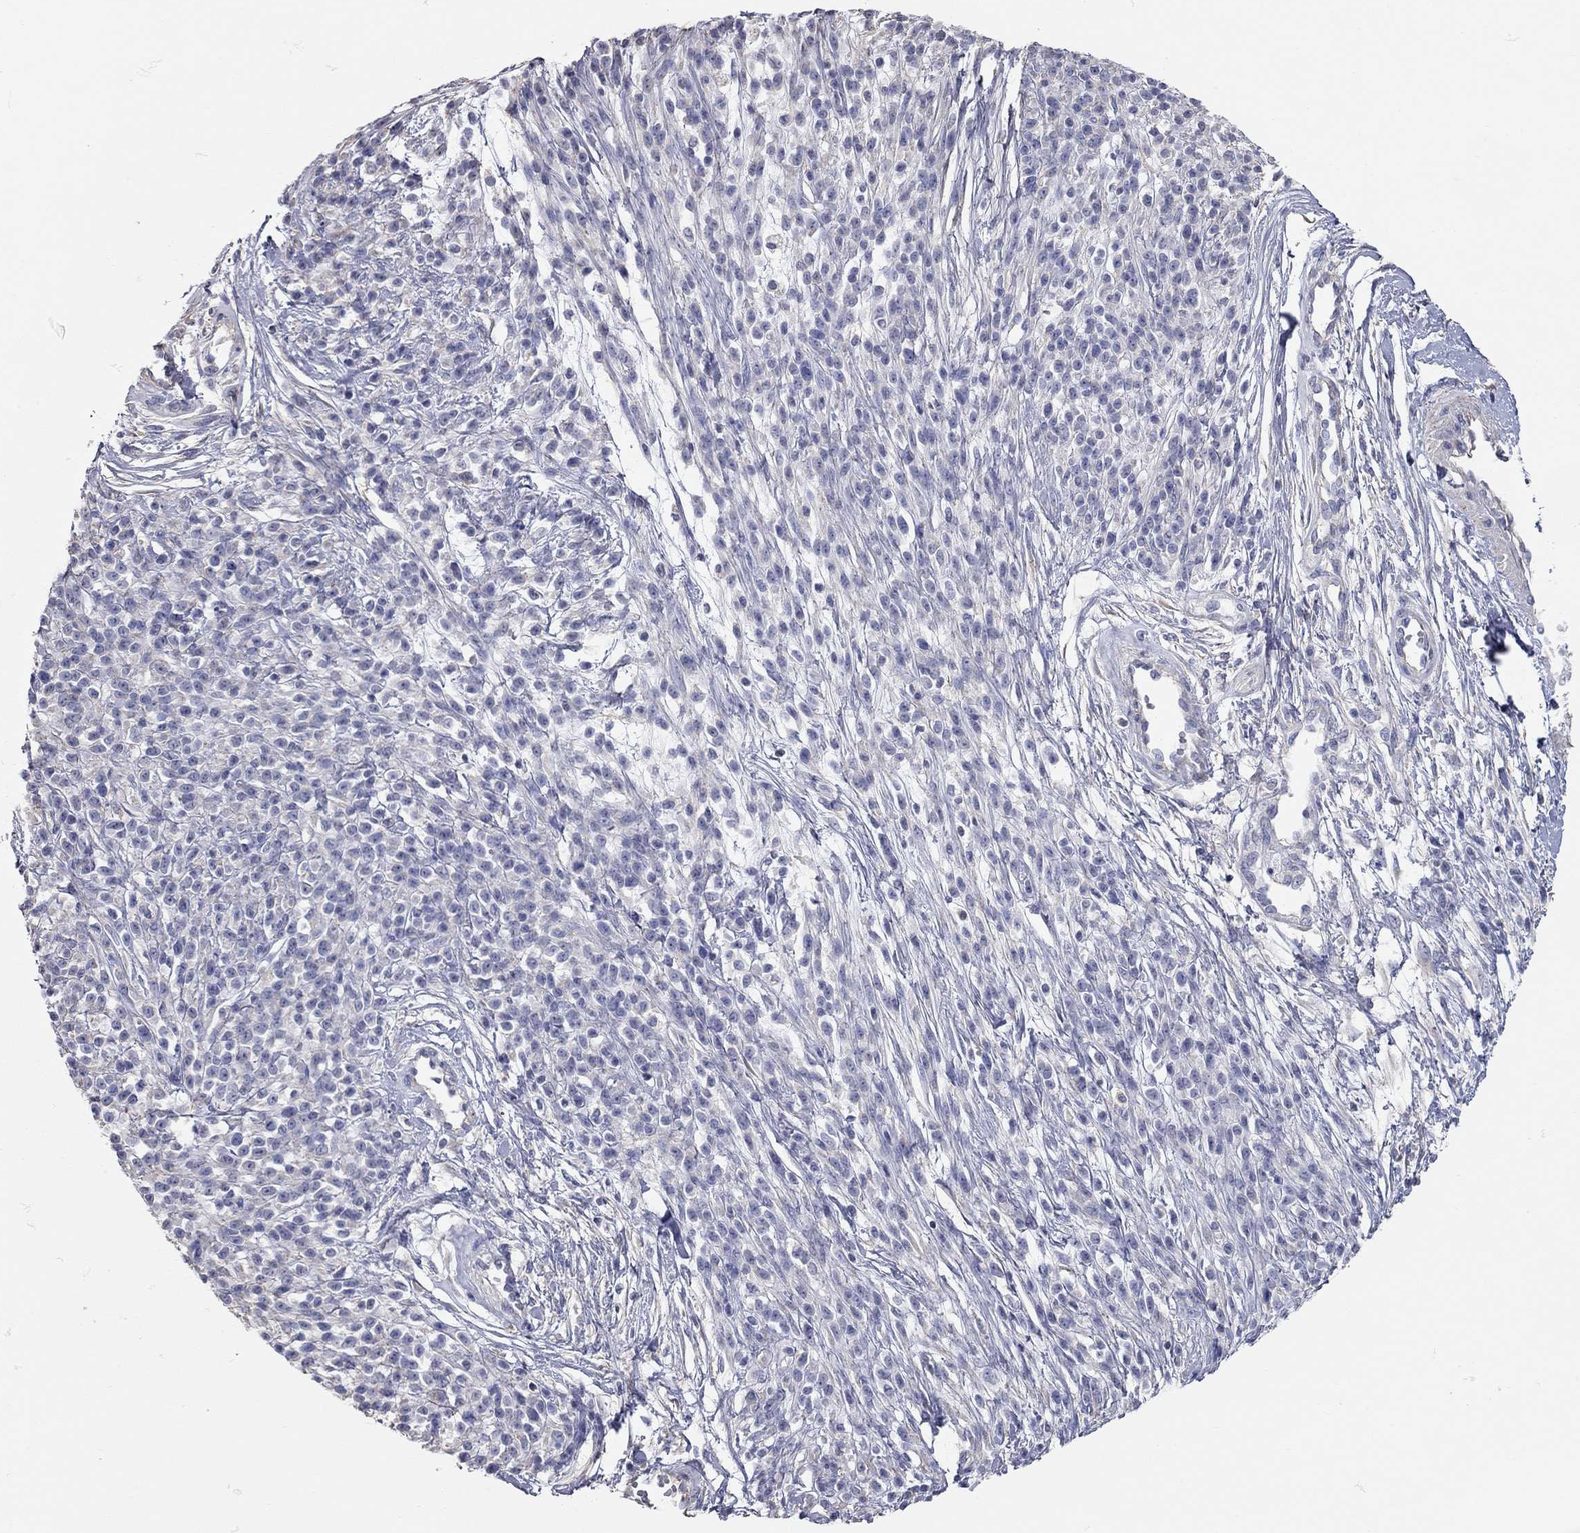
{"staining": {"intensity": "negative", "quantity": "none", "location": "none"}, "tissue": "melanoma", "cell_type": "Tumor cells", "image_type": "cancer", "snomed": [{"axis": "morphology", "description": "Malignant melanoma, NOS"}, {"axis": "topography", "description": "Skin"}, {"axis": "topography", "description": "Skin of trunk"}], "caption": "This micrograph is of malignant melanoma stained with IHC to label a protein in brown with the nuclei are counter-stained blue. There is no positivity in tumor cells.", "gene": "C10orf90", "patient": {"sex": "male", "age": 74}}